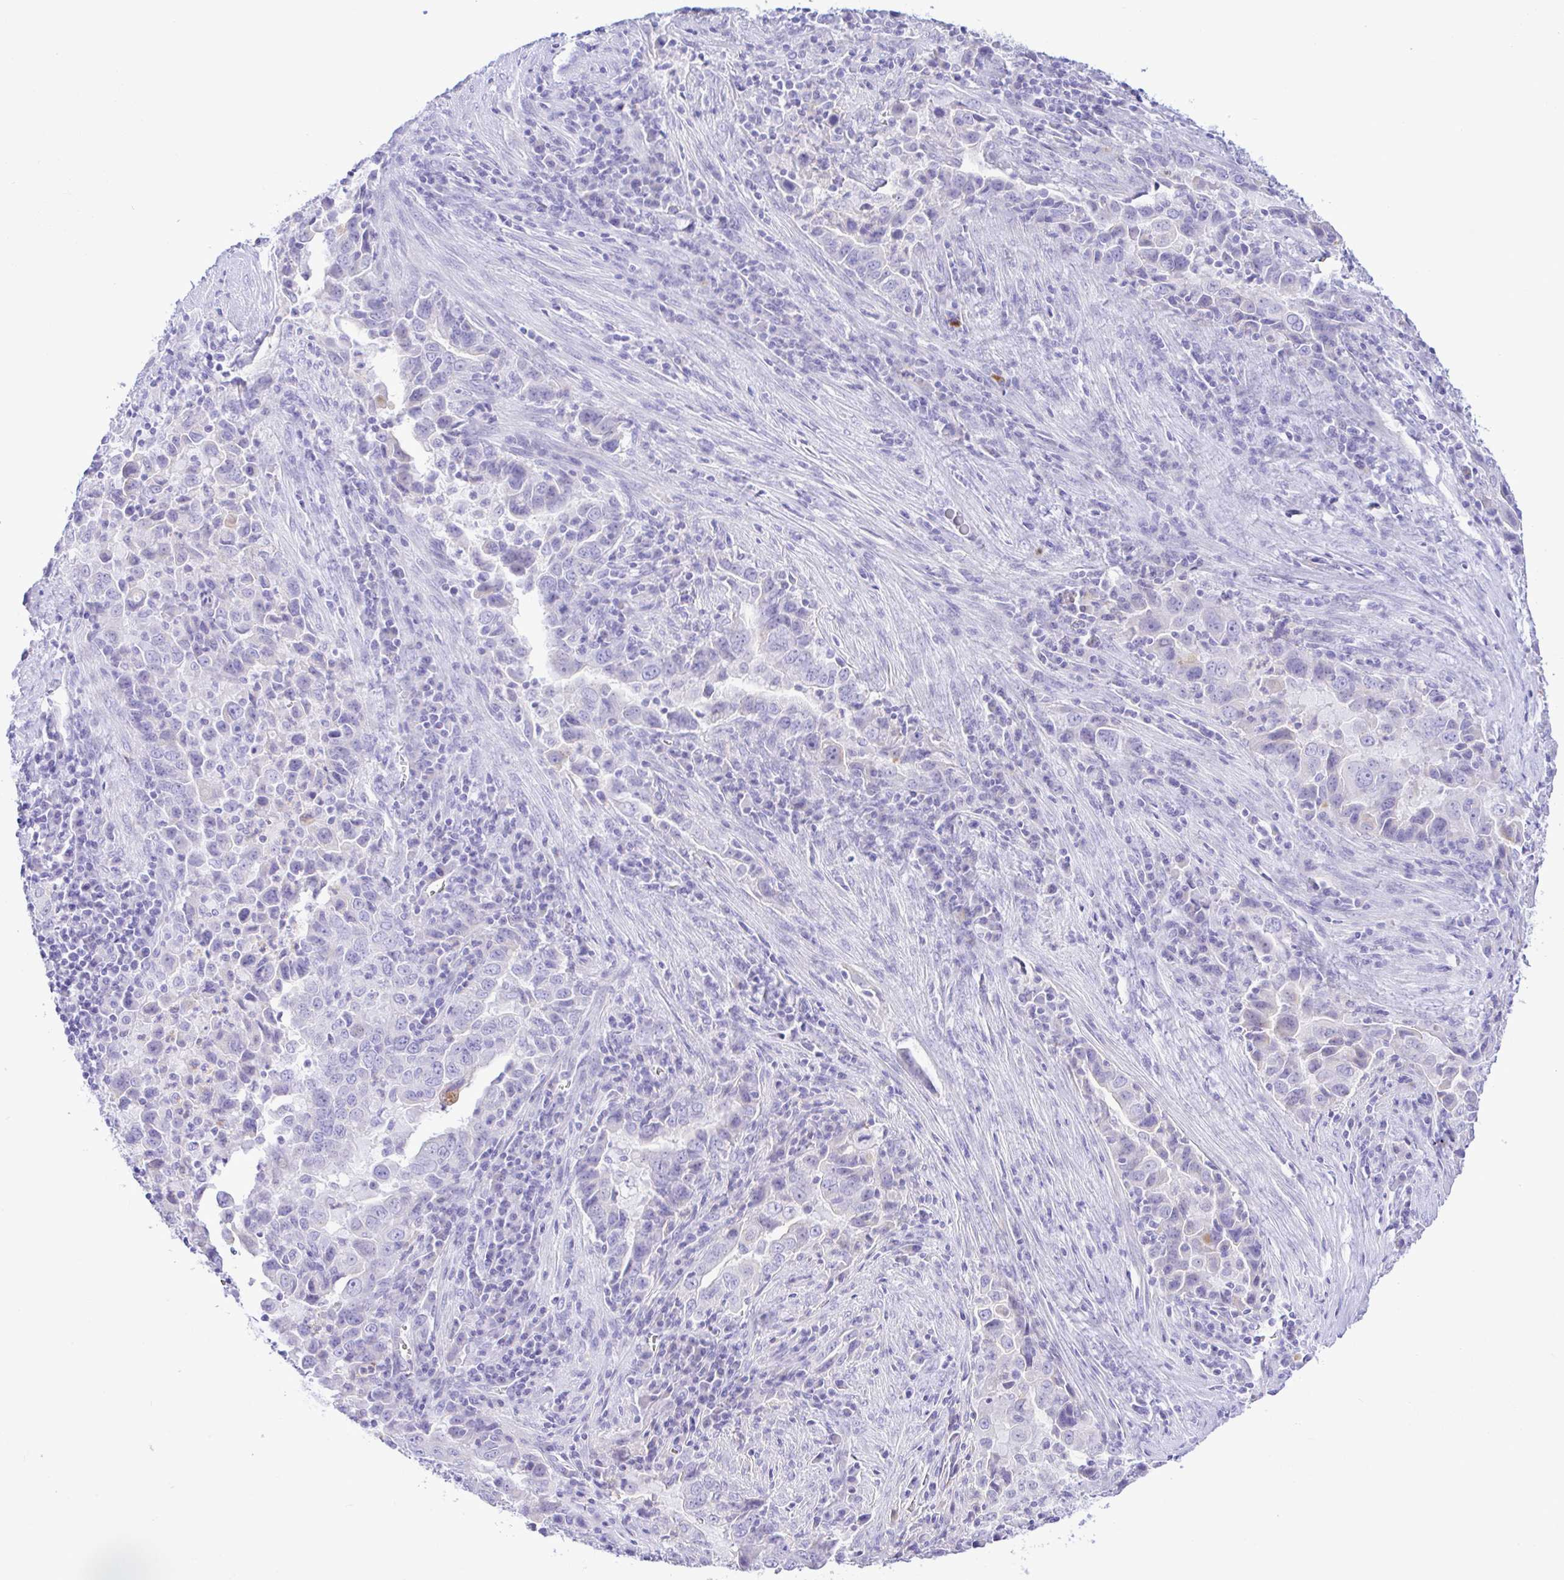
{"staining": {"intensity": "negative", "quantity": "none", "location": "none"}, "tissue": "lung cancer", "cell_type": "Tumor cells", "image_type": "cancer", "snomed": [{"axis": "morphology", "description": "Adenocarcinoma, NOS"}, {"axis": "topography", "description": "Lung"}], "caption": "Human lung cancer (adenocarcinoma) stained for a protein using immunohistochemistry displays no positivity in tumor cells.", "gene": "ZNF221", "patient": {"sex": "male", "age": 67}}